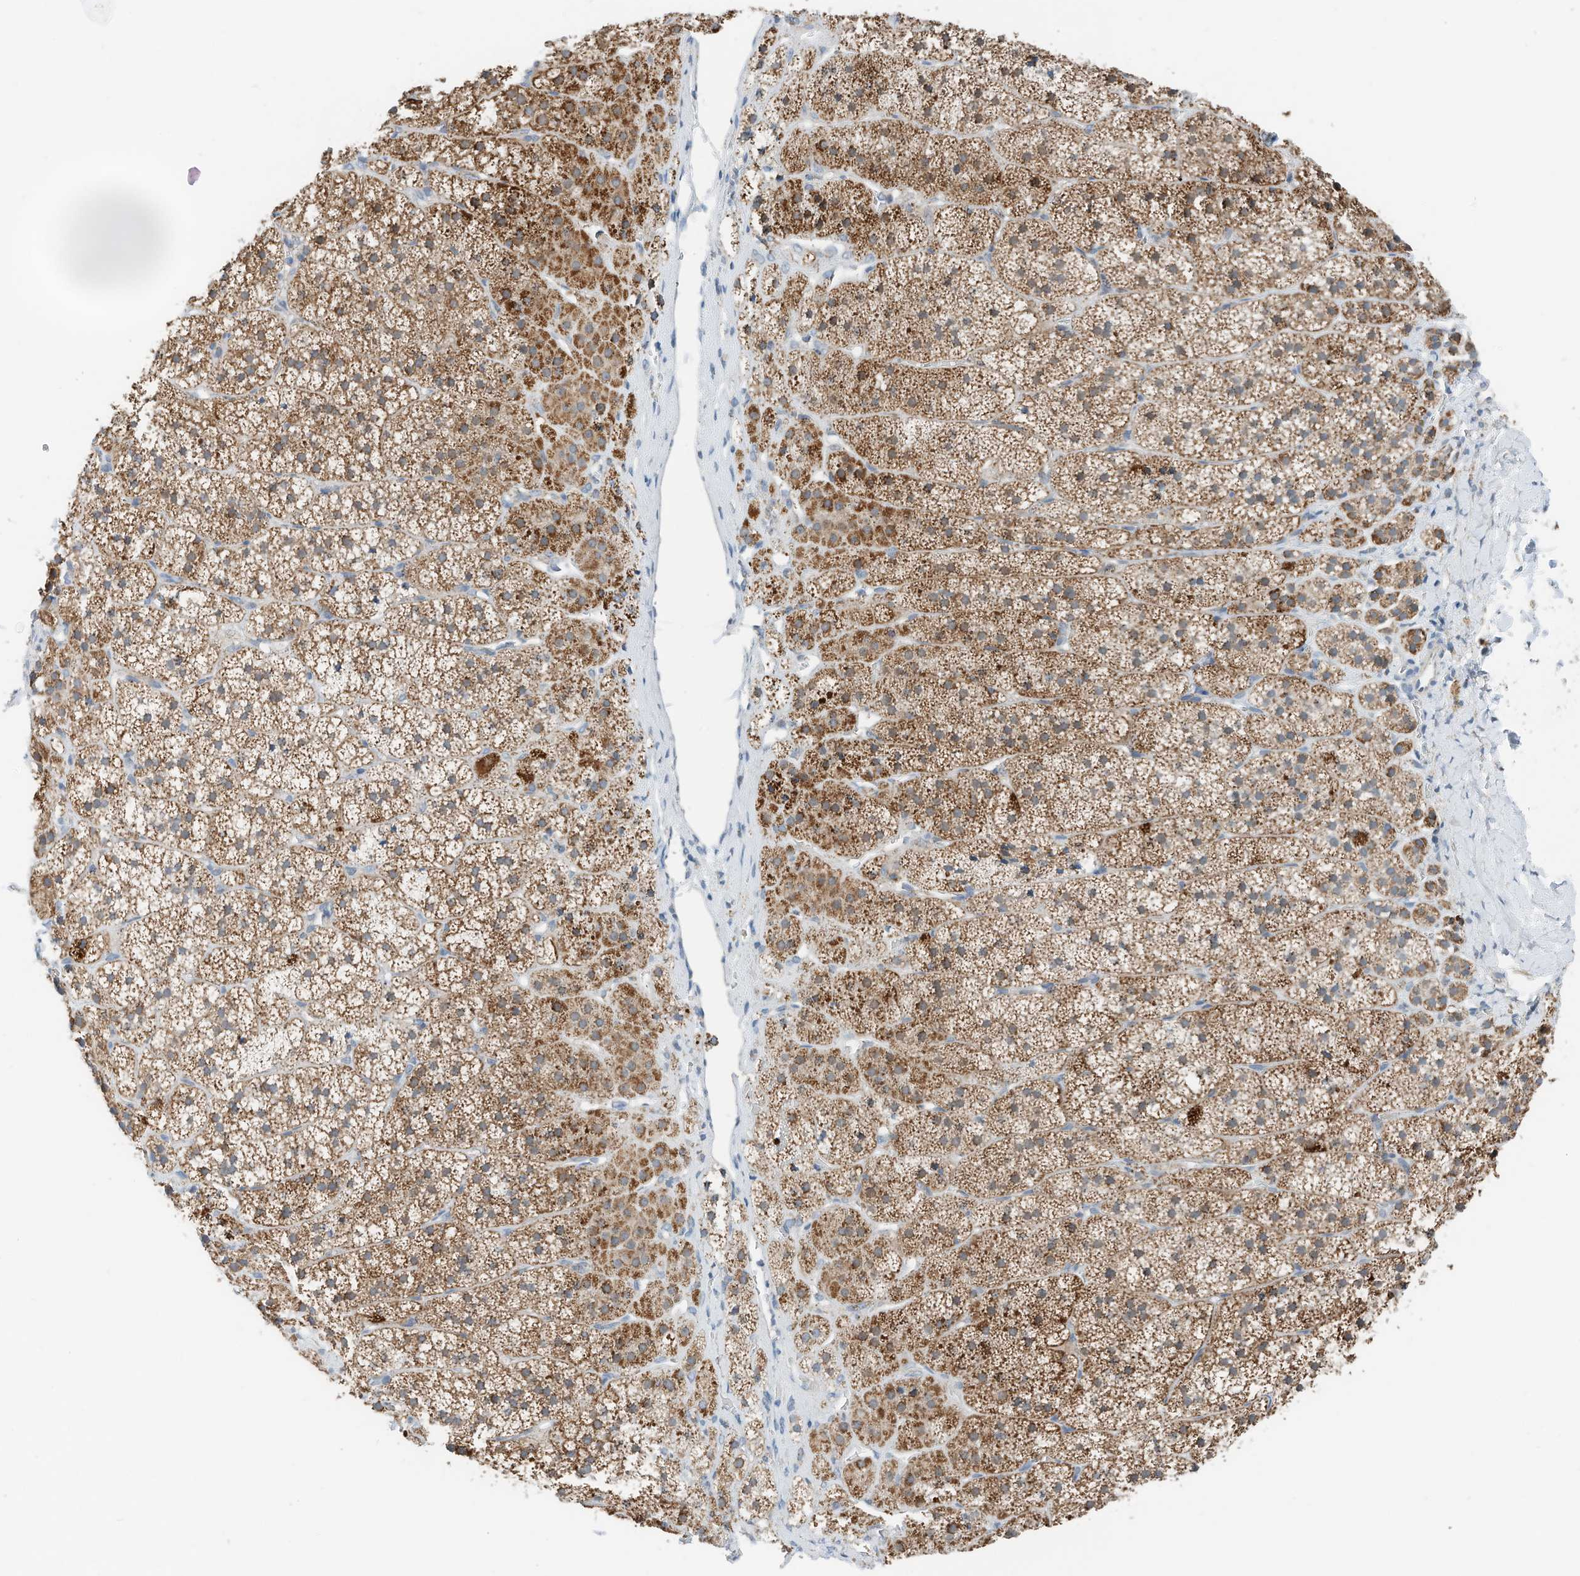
{"staining": {"intensity": "strong", "quantity": ">75%", "location": "cytoplasmic/membranous"}, "tissue": "adrenal gland", "cell_type": "Glandular cells", "image_type": "normal", "snomed": [{"axis": "morphology", "description": "Normal tissue, NOS"}, {"axis": "topography", "description": "Adrenal gland"}], "caption": "Immunohistochemical staining of unremarkable adrenal gland demonstrates high levels of strong cytoplasmic/membranous positivity in approximately >75% of glandular cells.", "gene": "RMND1", "patient": {"sex": "female", "age": 44}}